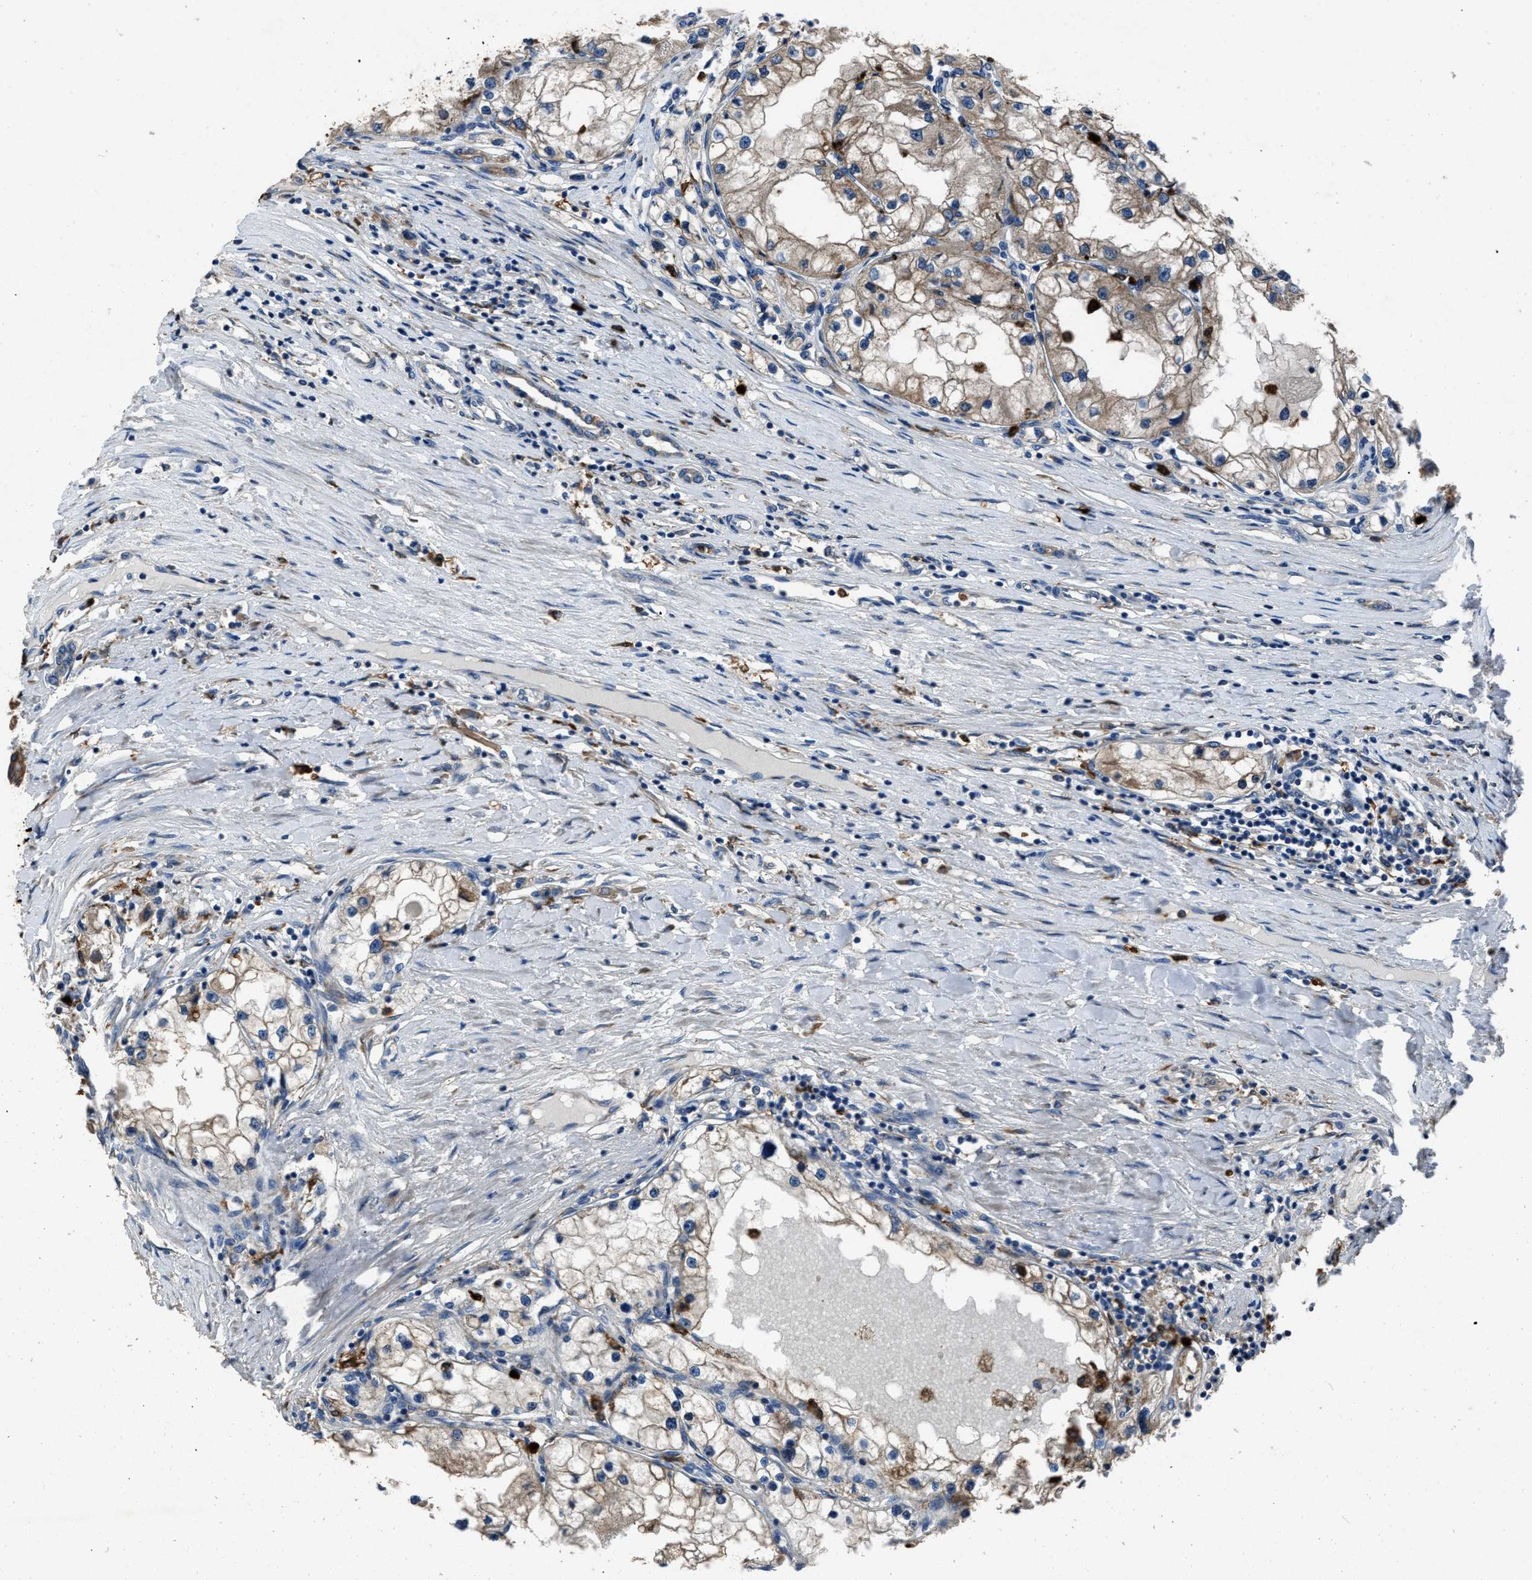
{"staining": {"intensity": "weak", "quantity": ">75%", "location": "cytoplasmic/membranous"}, "tissue": "renal cancer", "cell_type": "Tumor cells", "image_type": "cancer", "snomed": [{"axis": "morphology", "description": "Adenocarcinoma, NOS"}, {"axis": "topography", "description": "Kidney"}], "caption": "There is low levels of weak cytoplasmic/membranous positivity in tumor cells of renal cancer, as demonstrated by immunohistochemical staining (brown color).", "gene": "ANGPT1", "patient": {"sex": "male", "age": 68}}